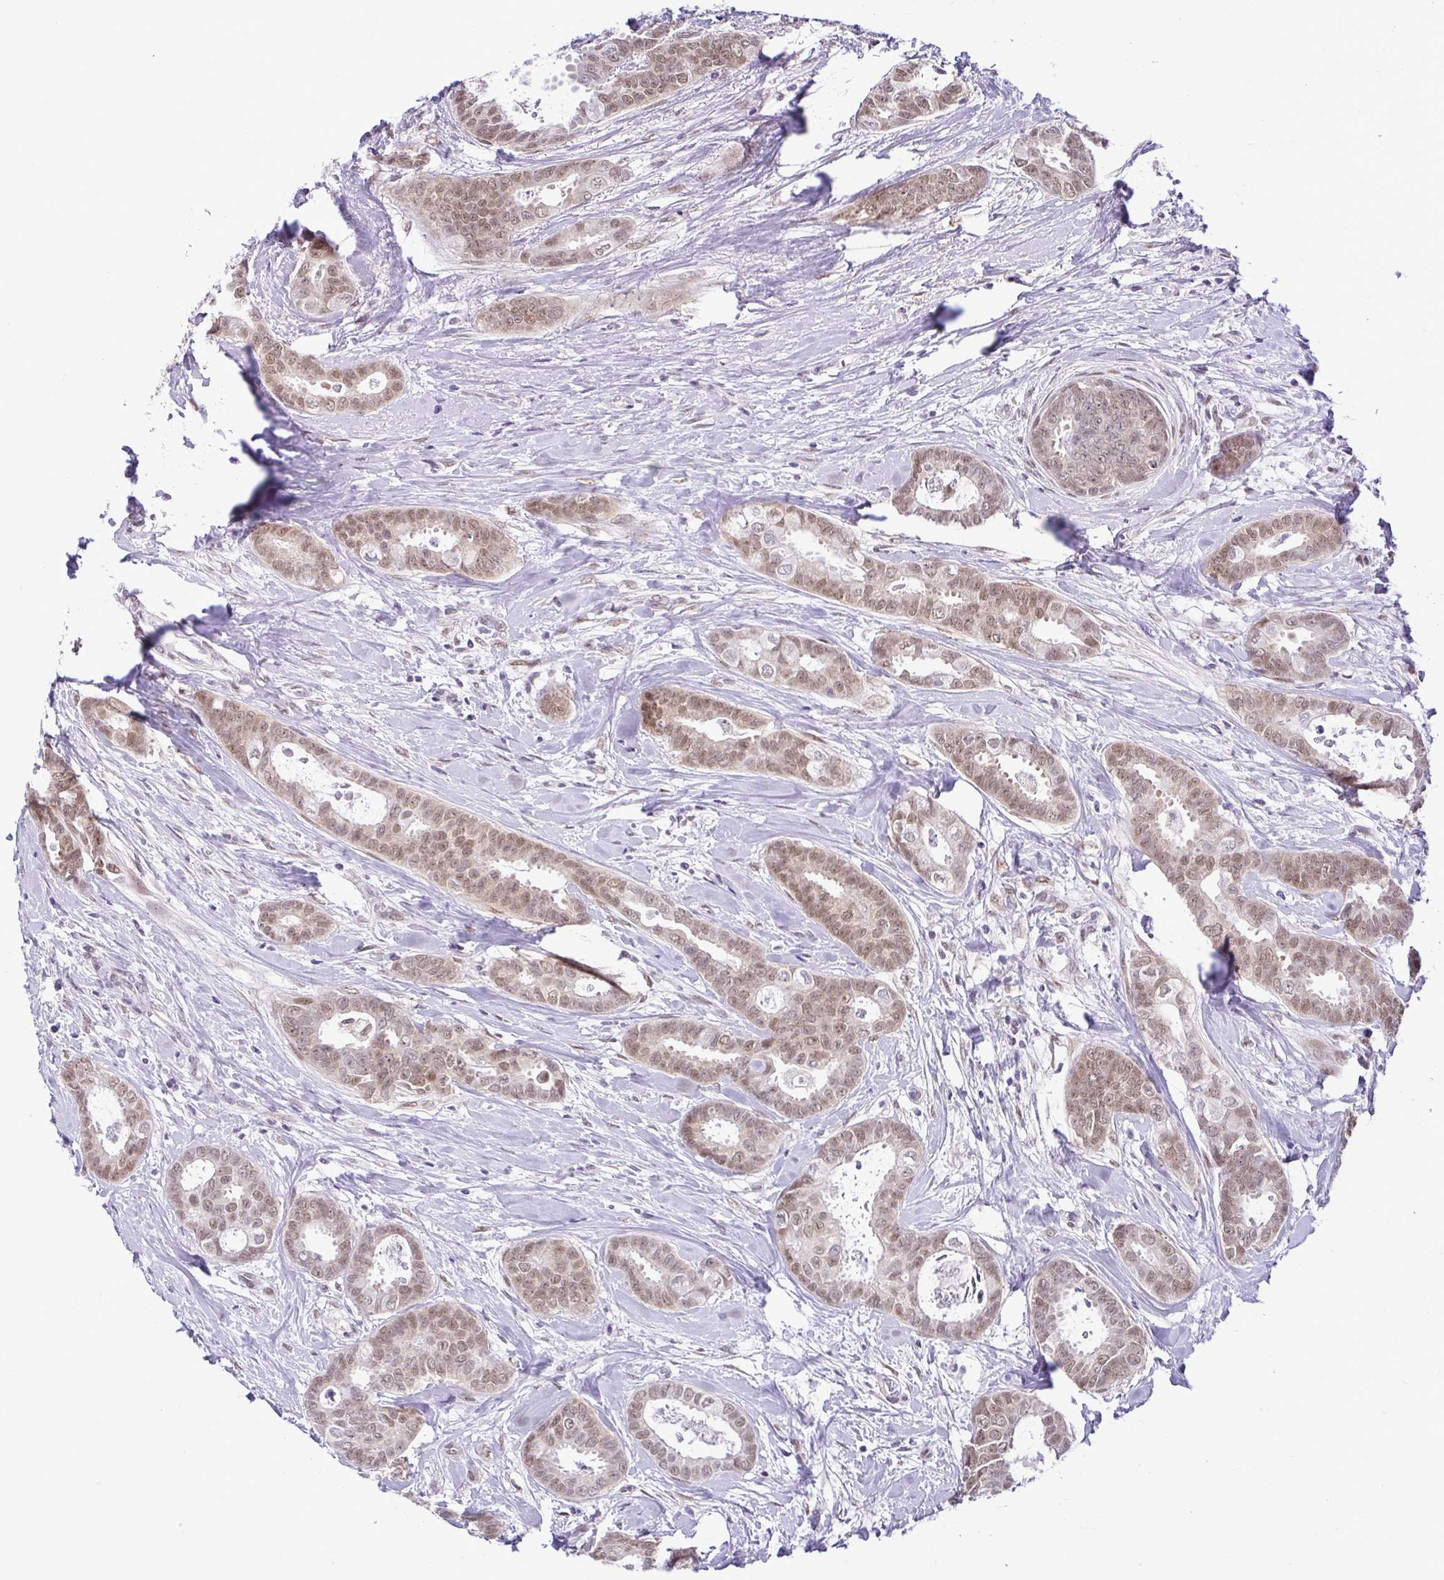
{"staining": {"intensity": "moderate", "quantity": ">75%", "location": "nuclear"}, "tissue": "breast cancer", "cell_type": "Tumor cells", "image_type": "cancer", "snomed": [{"axis": "morphology", "description": "Duct carcinoma"}, {"axis": "topography", "description": "Breast"}], "caption": "This photomicrograph reveals immunohistochemistry (IHC) staining of breast intraductal carcinoma, with medium moderate nuclear staining in about >75% of tumor cells.", "gene": "RBM3", "patient": {"sex": "female", "age": 45}}